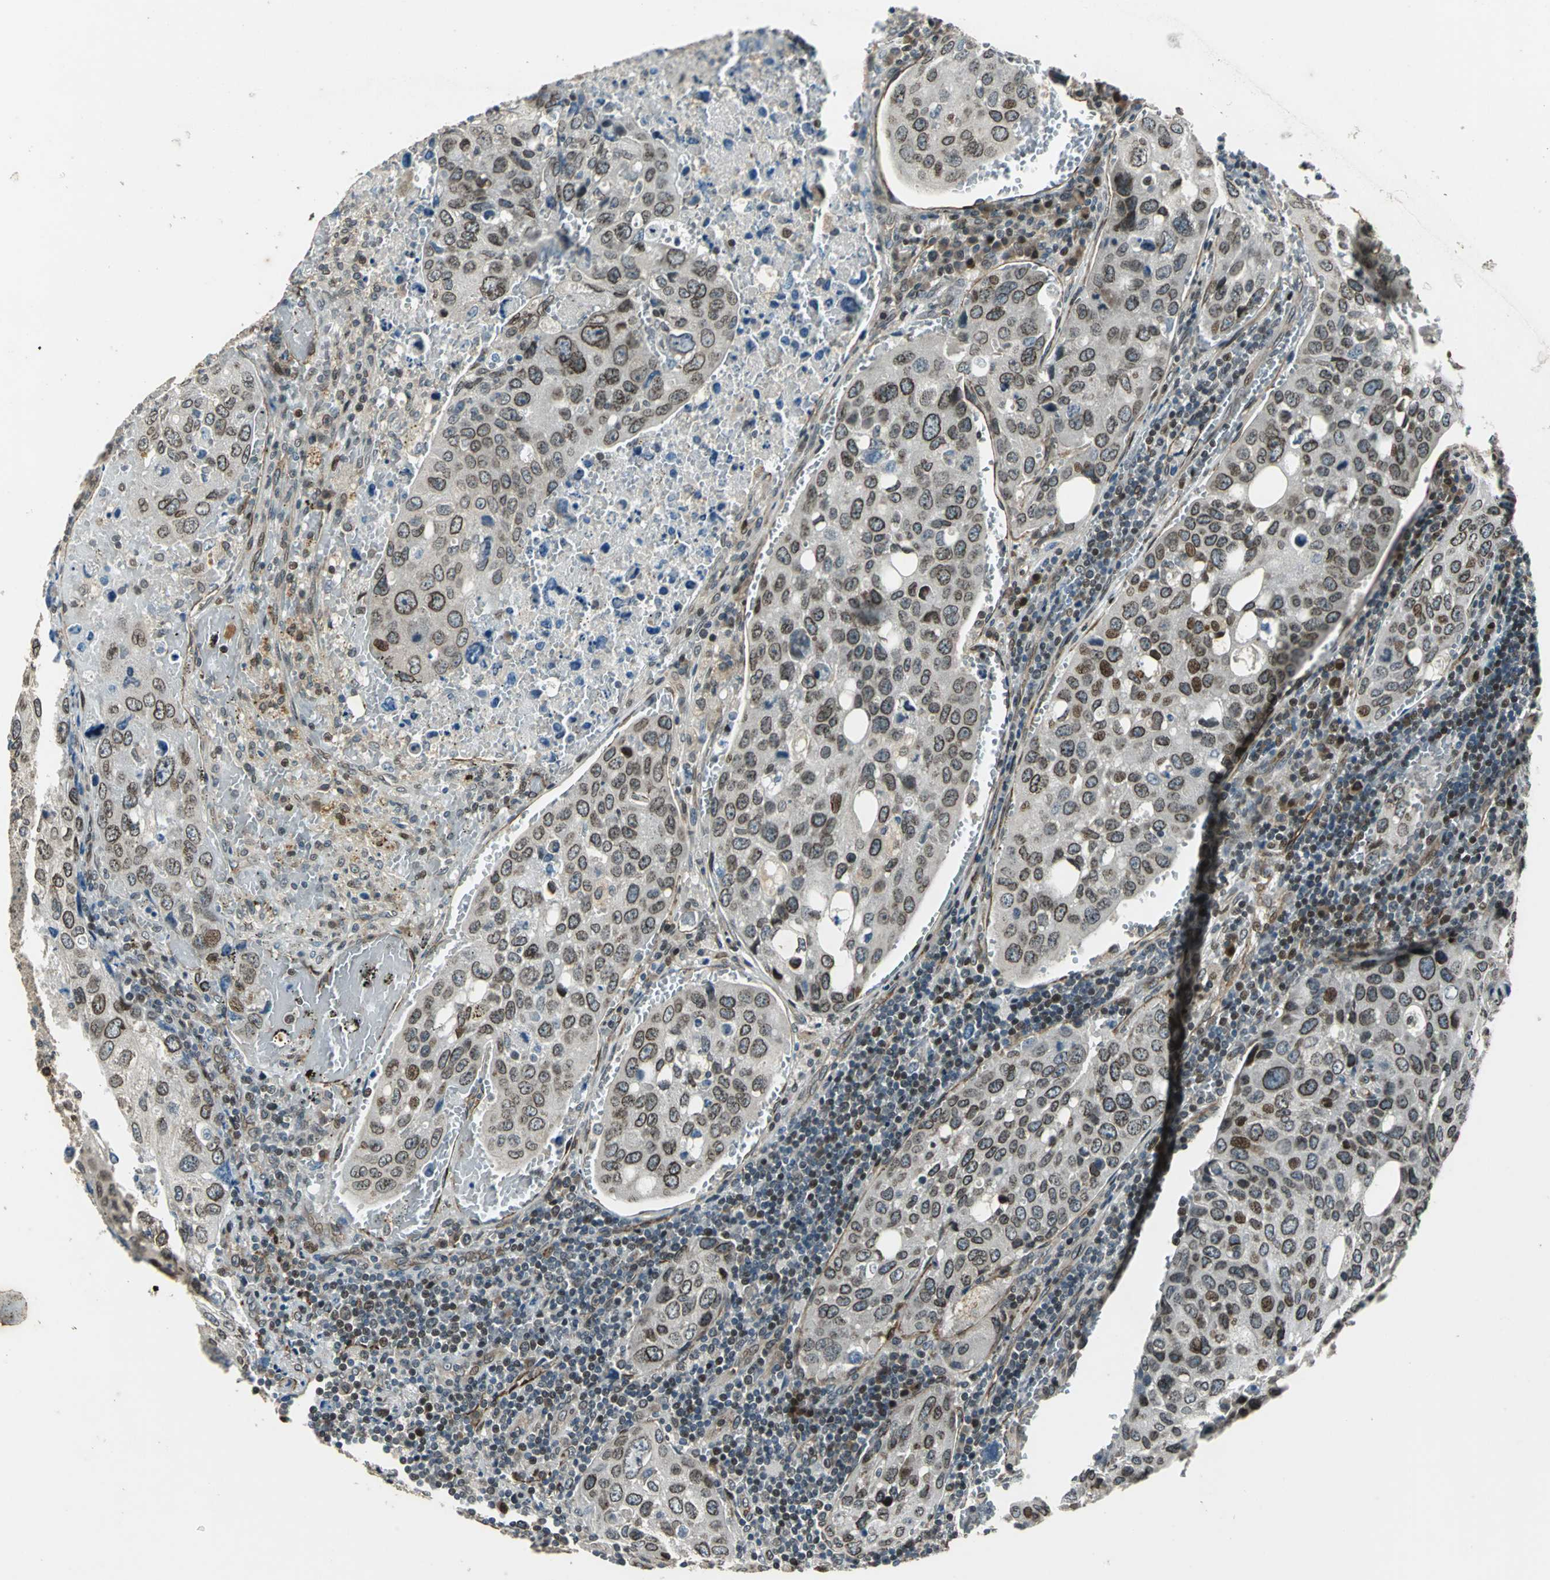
{"staining": {"intensity": "moderate", "quantity": "25%-75%", "location": "cytoplasmic/membranous,nuclear"}, "tissue": "urothelial cancer", "cell_type": "Tumor cells", "image_type": "cancer", "snomed": [{"axis": "morphology", "description": "Urothelial carcinoma, High grade"}, {"axis": "topography", "description": "Lymph node"}, {"axis": "topography", "description": "Urinary bladder"}], "caption": "A brown stain labels moderate cytoplasmic/membranous and nuclear positivity of a protein in urothelial cancer tumor cells.", "gene": "BRIP1", "patient": {"sex": "male", "age": 51}}